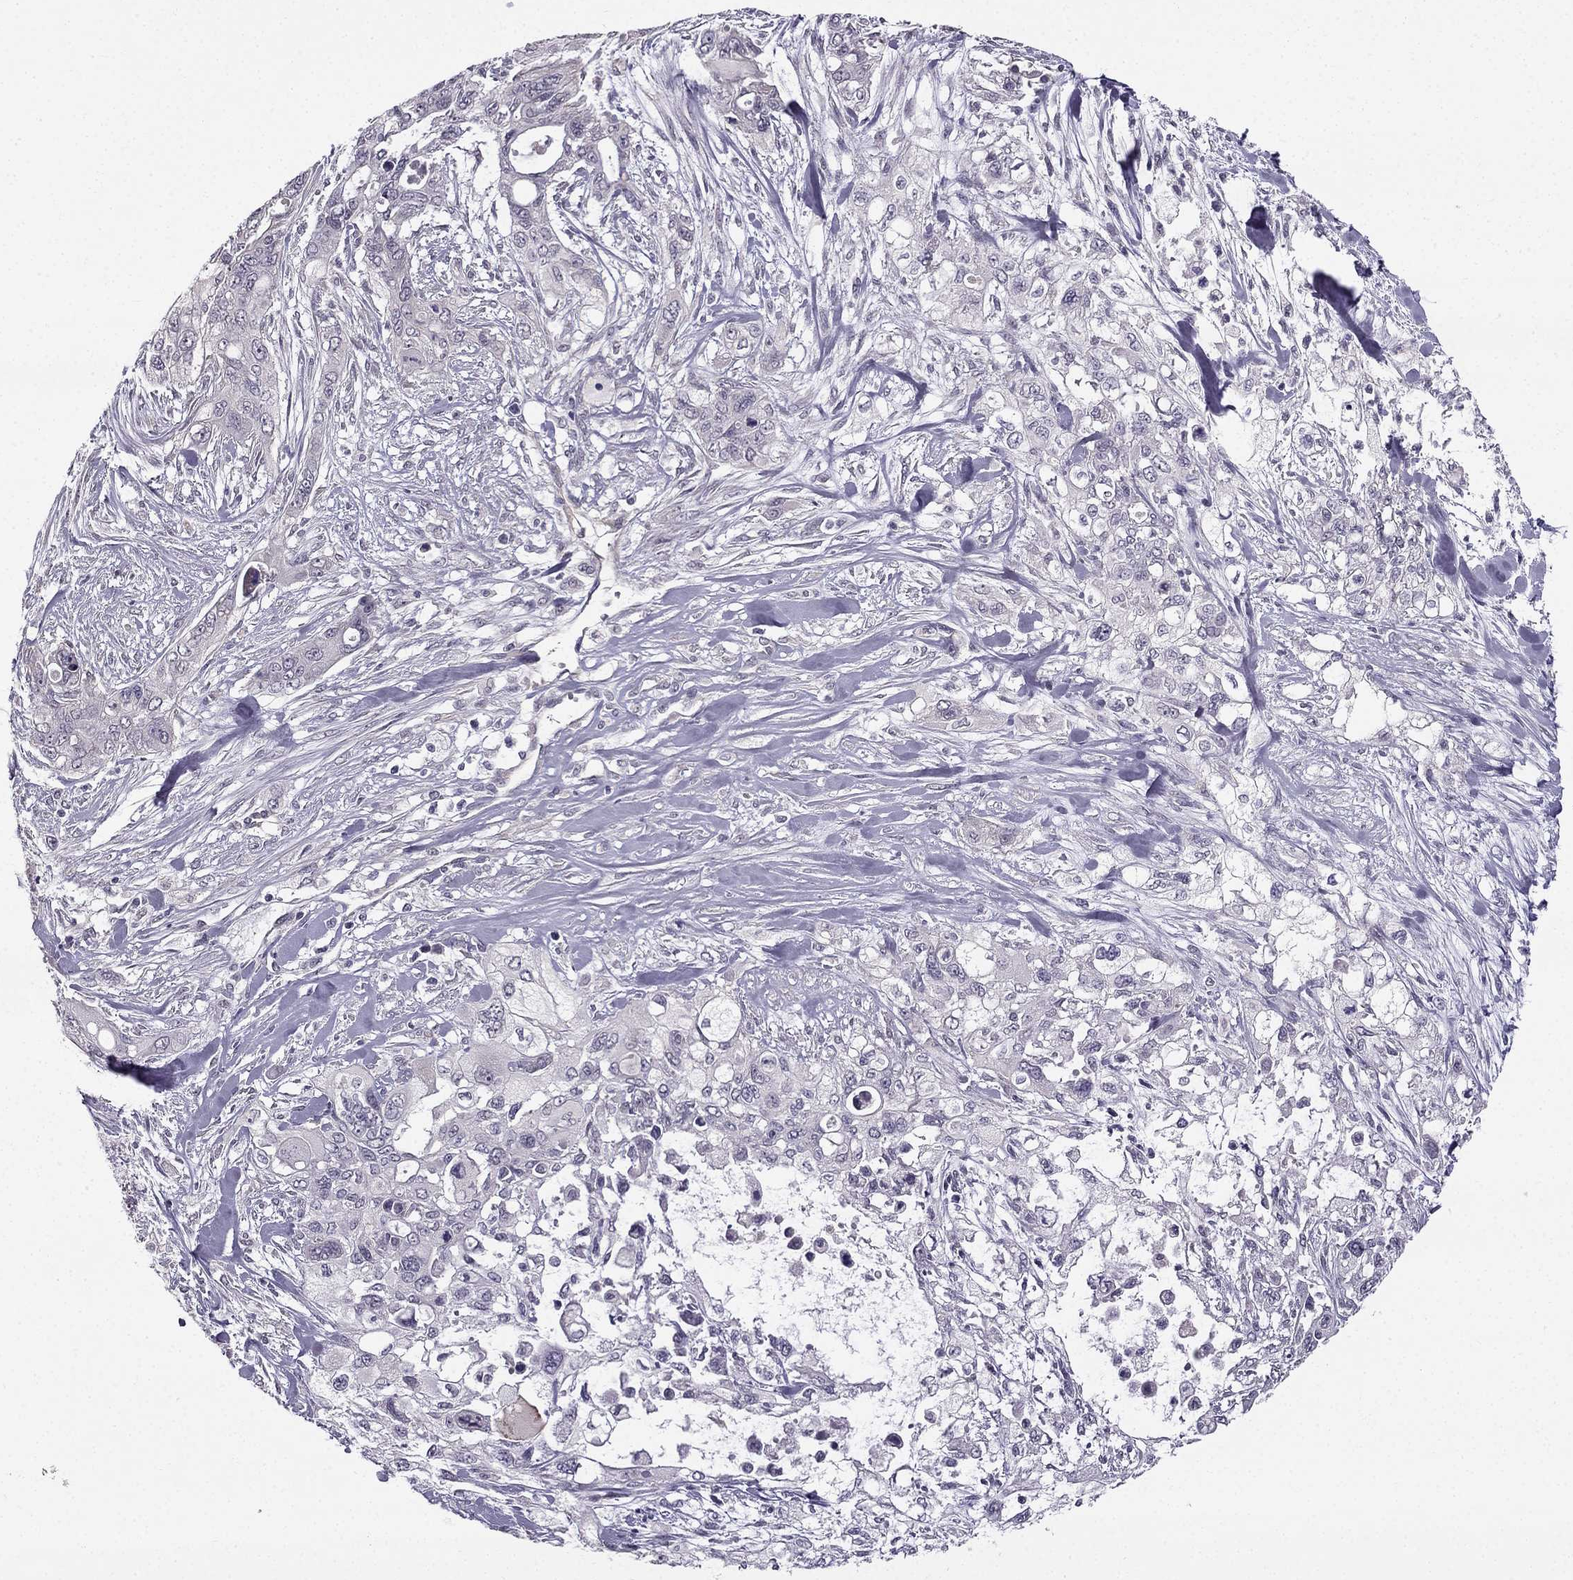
{"staining": {"intensity": "negative", "quantity": "none", "location": "none"}, "tissue": "pancreatic cancer", "cell_type": "Tumor cells", "image_type": "cancer", "snomed": [{"axis": "morphology", "description": "Adenocarcinoma, NOS"}, {"axis": "topography", "description": "Pancreas"}], "caption": "This image is of adenocarcinoma (pancreatic) stained with immunohistochemistry (IHC) to label a protein in brown with the nuclei are counter-stained blue. There is no staining in tumor cells.", "gene": "TSPYL5", "patient": {"sex": "male", "age": 47}}